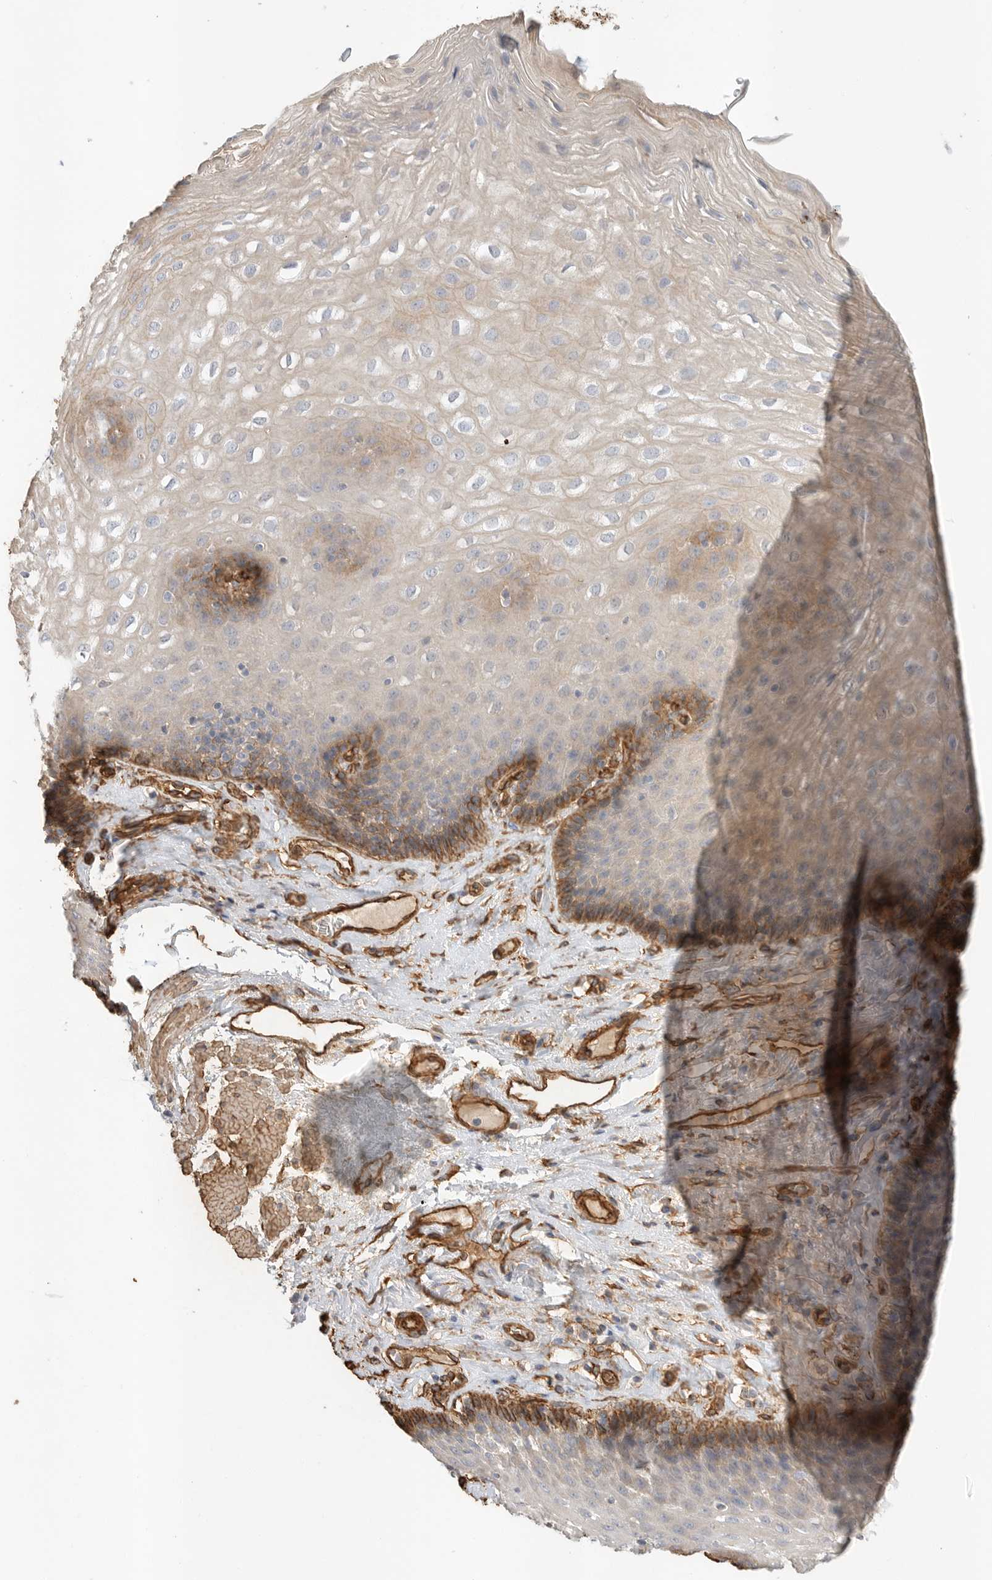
{"staining": {"intensity": "moderate", "quantity": "<25%", "location": "cytoplasmic/membranous"}, "tissue": "esophagus", "cell_type": "Squamous epithelial cells", "image_type": "normal", "snomed": [{"axis": "morphology", "description": "Normal tissue, NOS"}, {"axis": "topography", "description": "Esophagus"}], "caption": "Esophagus stained with a brown dye exhibits moderate cytoplasmic/membranous positive positivity in about <25% of squamous epithelial cells.", "gene": "JMJD4", "patient": {"sex": "female", "age": 66}}